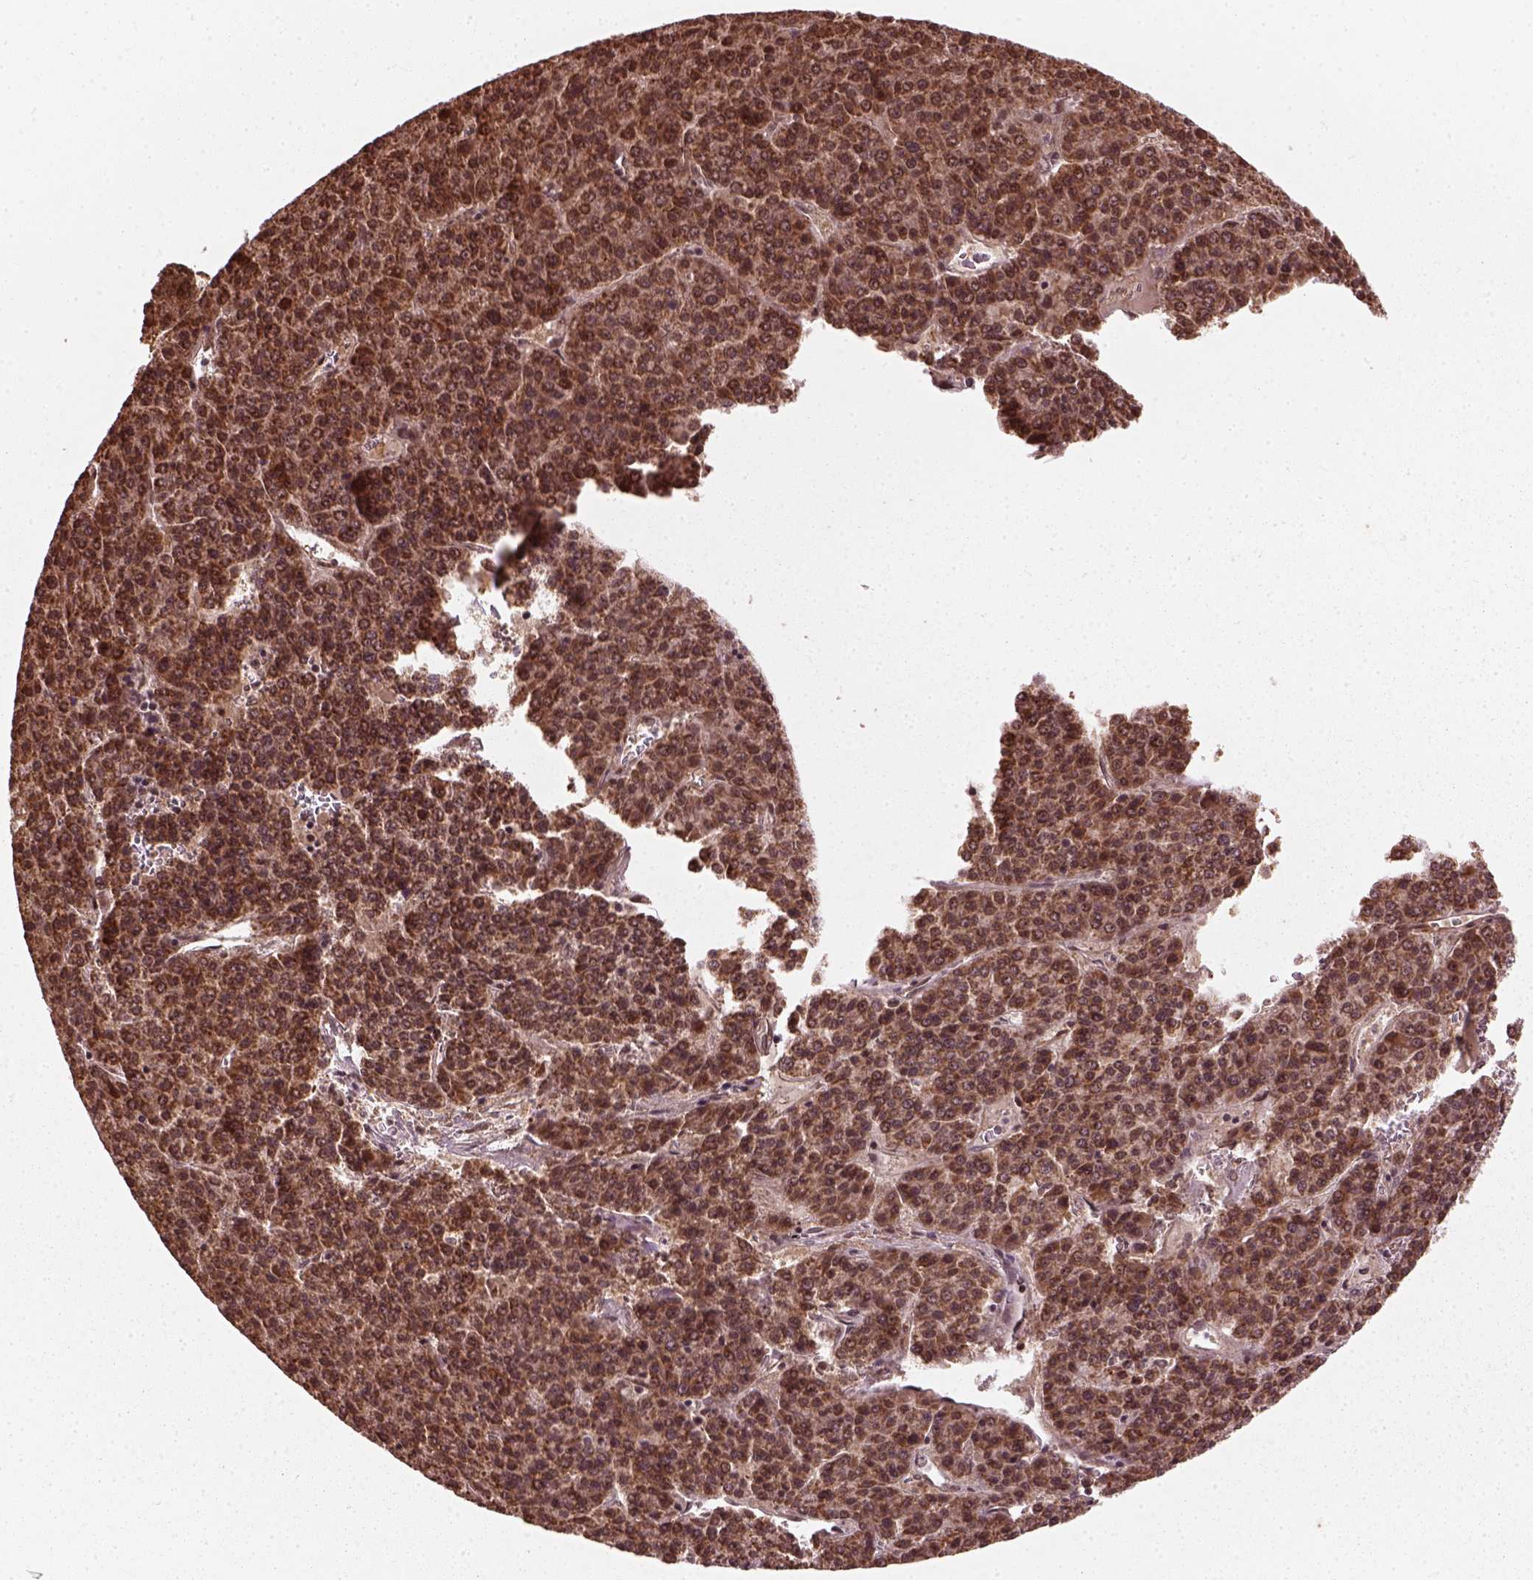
{"staining": {"intensity": "strong", "quantity": ">75%", "location": "cytoplasmic/membranous"}, "tissue": "liver cancer", "cell_type": "Tumor cells", "image_type": "cancer", "snomed": [{"axis": "morphology", "description": "Carcinoma, Hepatocellular, NOS"}, {"axis": "topography", "description": "Liver"}], "caption": "DAB immunohistochemical staining of human liver cancer shows strong cytoplasmic/membranous protein staining in approximately >75% of tumor cells.", "gene": "NUDT9", "patient": {"sex": "female", "age": 58}}